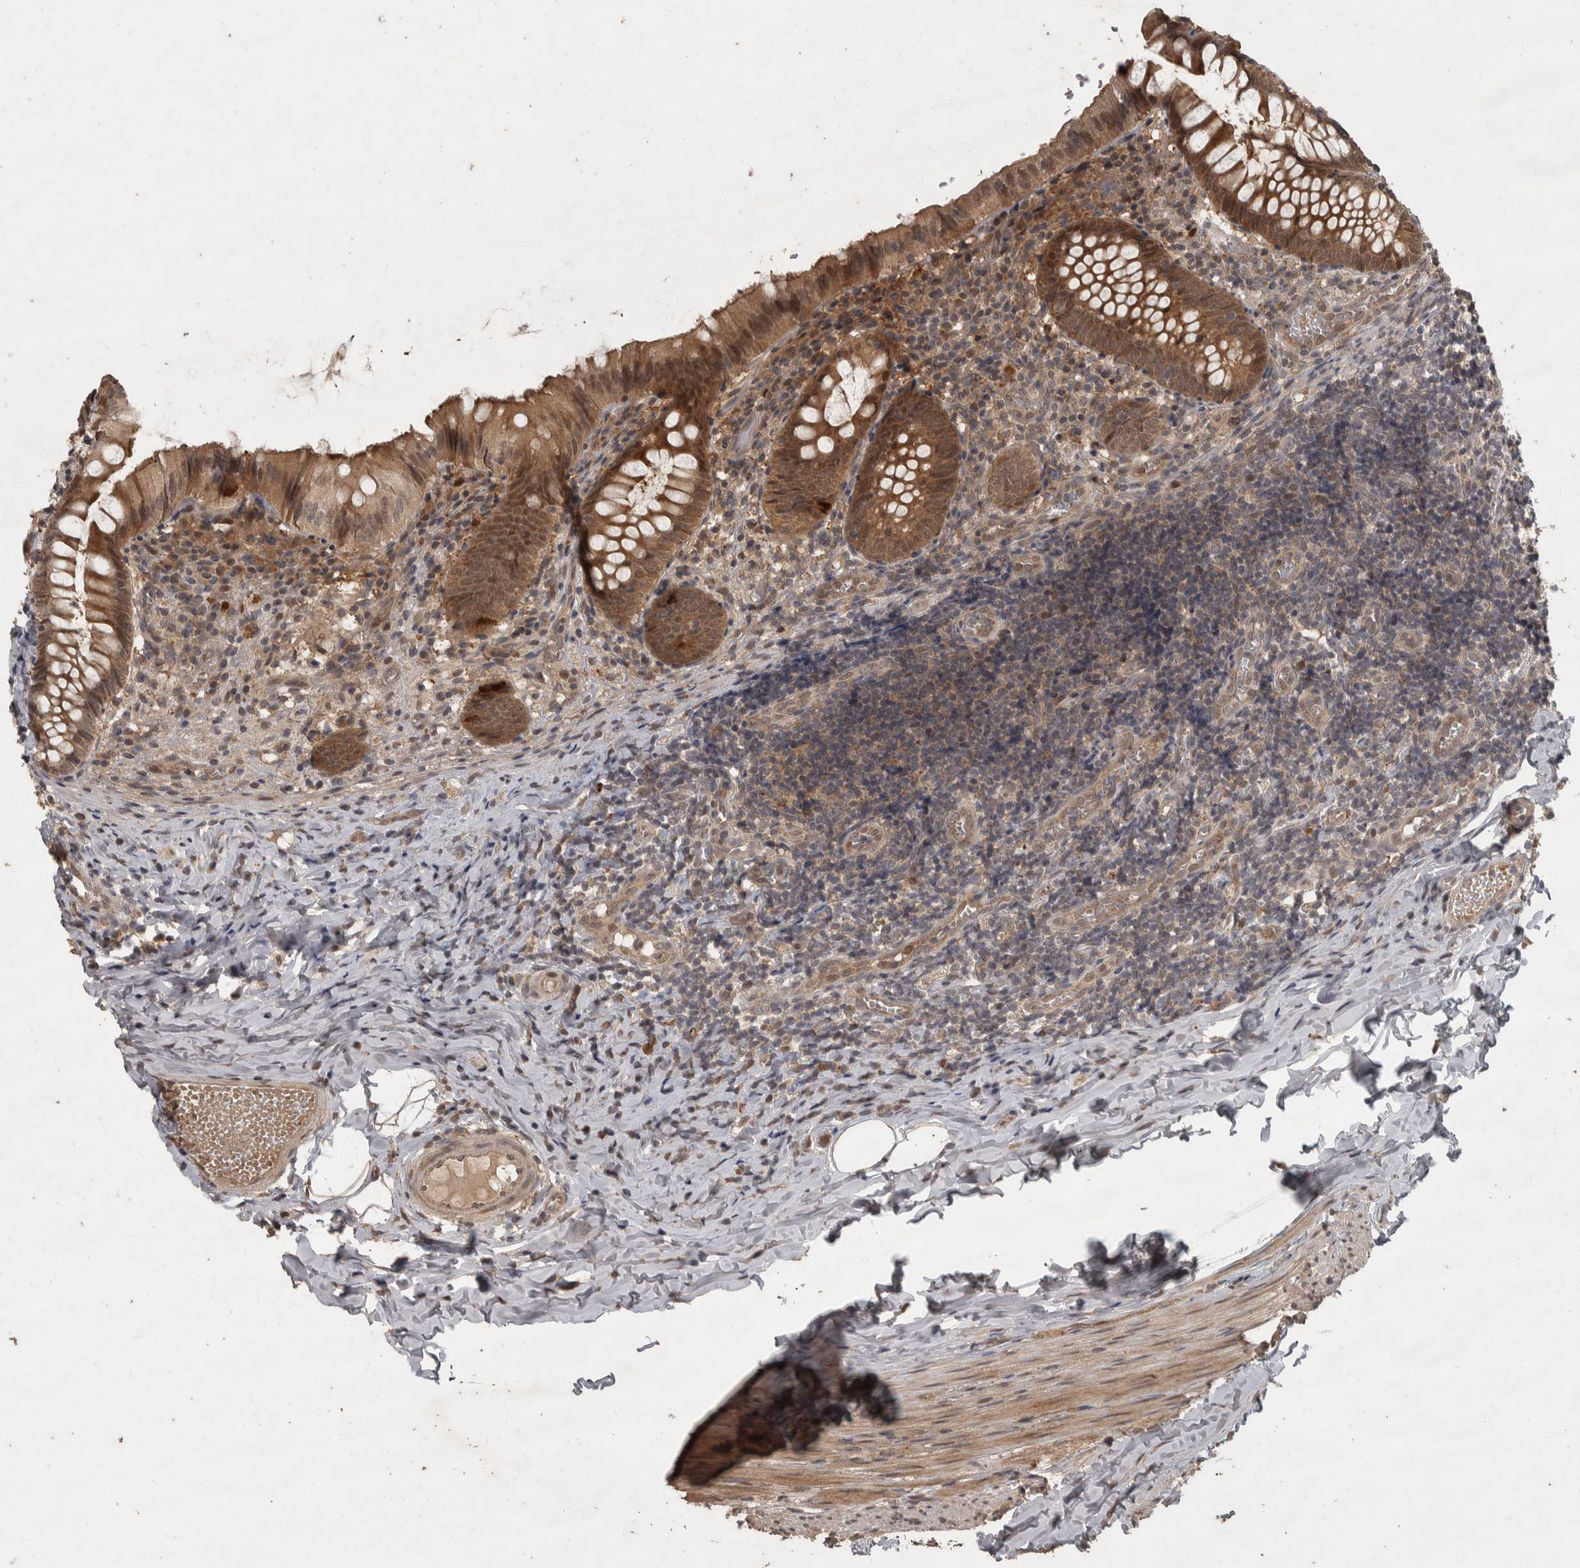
{"staining": {"intensity": "strong", "quantity": ">75%", "location": "cytoplasmic/membranous,nuclear"}, "tissue": "appendix", "cell_type": "Glandular cells", "image_type": "normal", "snomed": [{"axis": "morphology", "description": "Normal tissue, NOS"}, {"axis": "topography", "description": "Appendix"}], "caption": "The image exhibits immunohistochemical staining of normal appendix. There is strong cytoplasmic/membranous,nuclear expression is present in approximately >75% of glandular cells. The staining is performed using DAB (3,3'-diaminobenzidine) brown chromogen to label protein expression. The nuclei are counter-stained blue using hematoxylin.", "gene": "ACO1", "patient": {"sex": "male", "age": 8}}